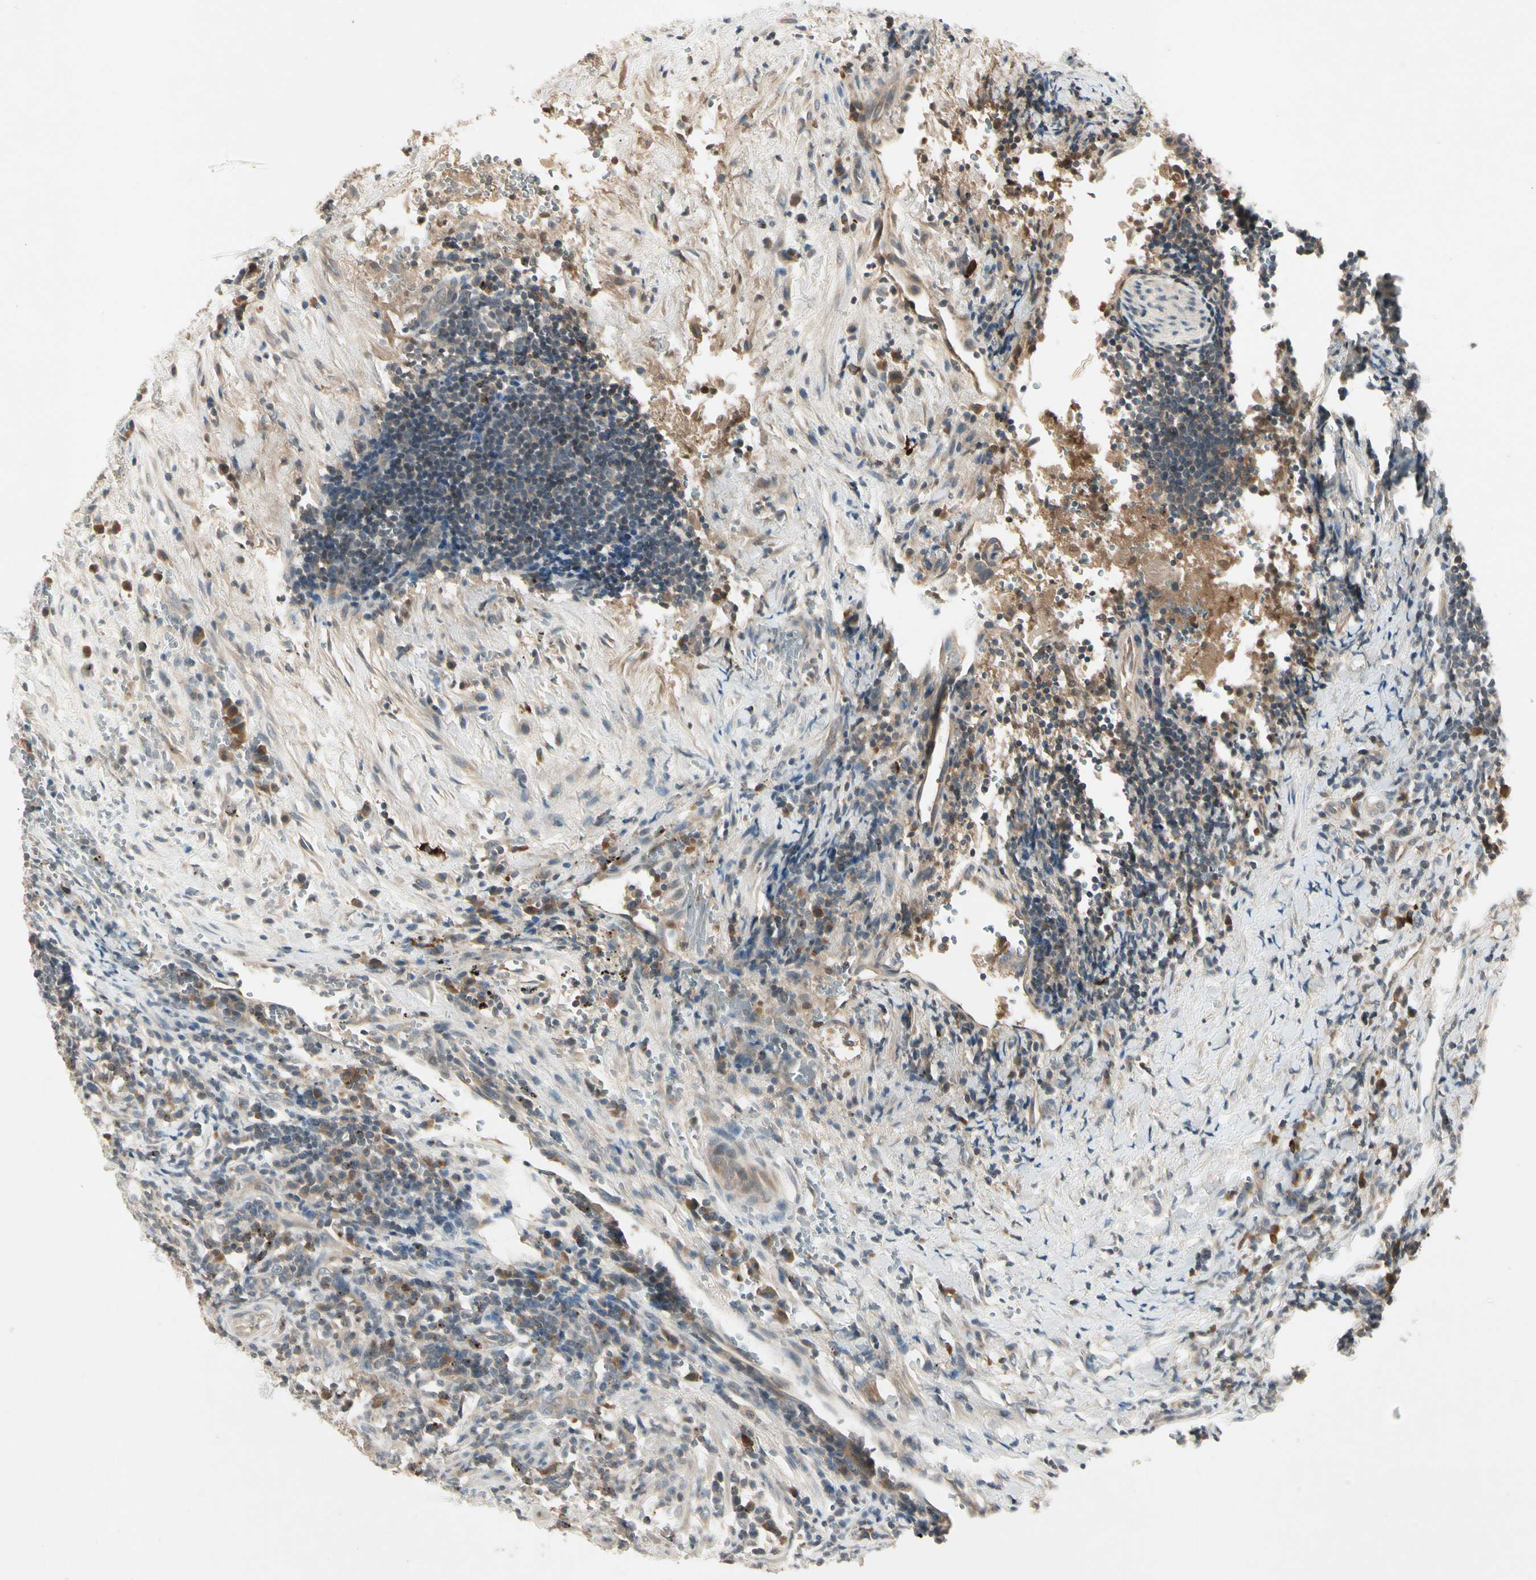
{"staining": {"intensity": "moderate", "quantity": "25%-75%", "location": "cytoplasmic/membranous"}, "tissue": "urothelial cancer", "cell_type": "Tumor cells", "image_type": "cancer", "snomed": [{"axis": "morphology", "description": "Urothelial carcinoma, High grade"}, {"axis": "topography", "description": "Urinary bladder"}], "caption": "About 25%-75% of tumor cells in human urothelial cancer show moderate cytoplasmic/membranous protein expression as visualized by brown immunohistochemical staining.", "gene": "CCL4", "patient": {"sex": "male", "age": 61}}